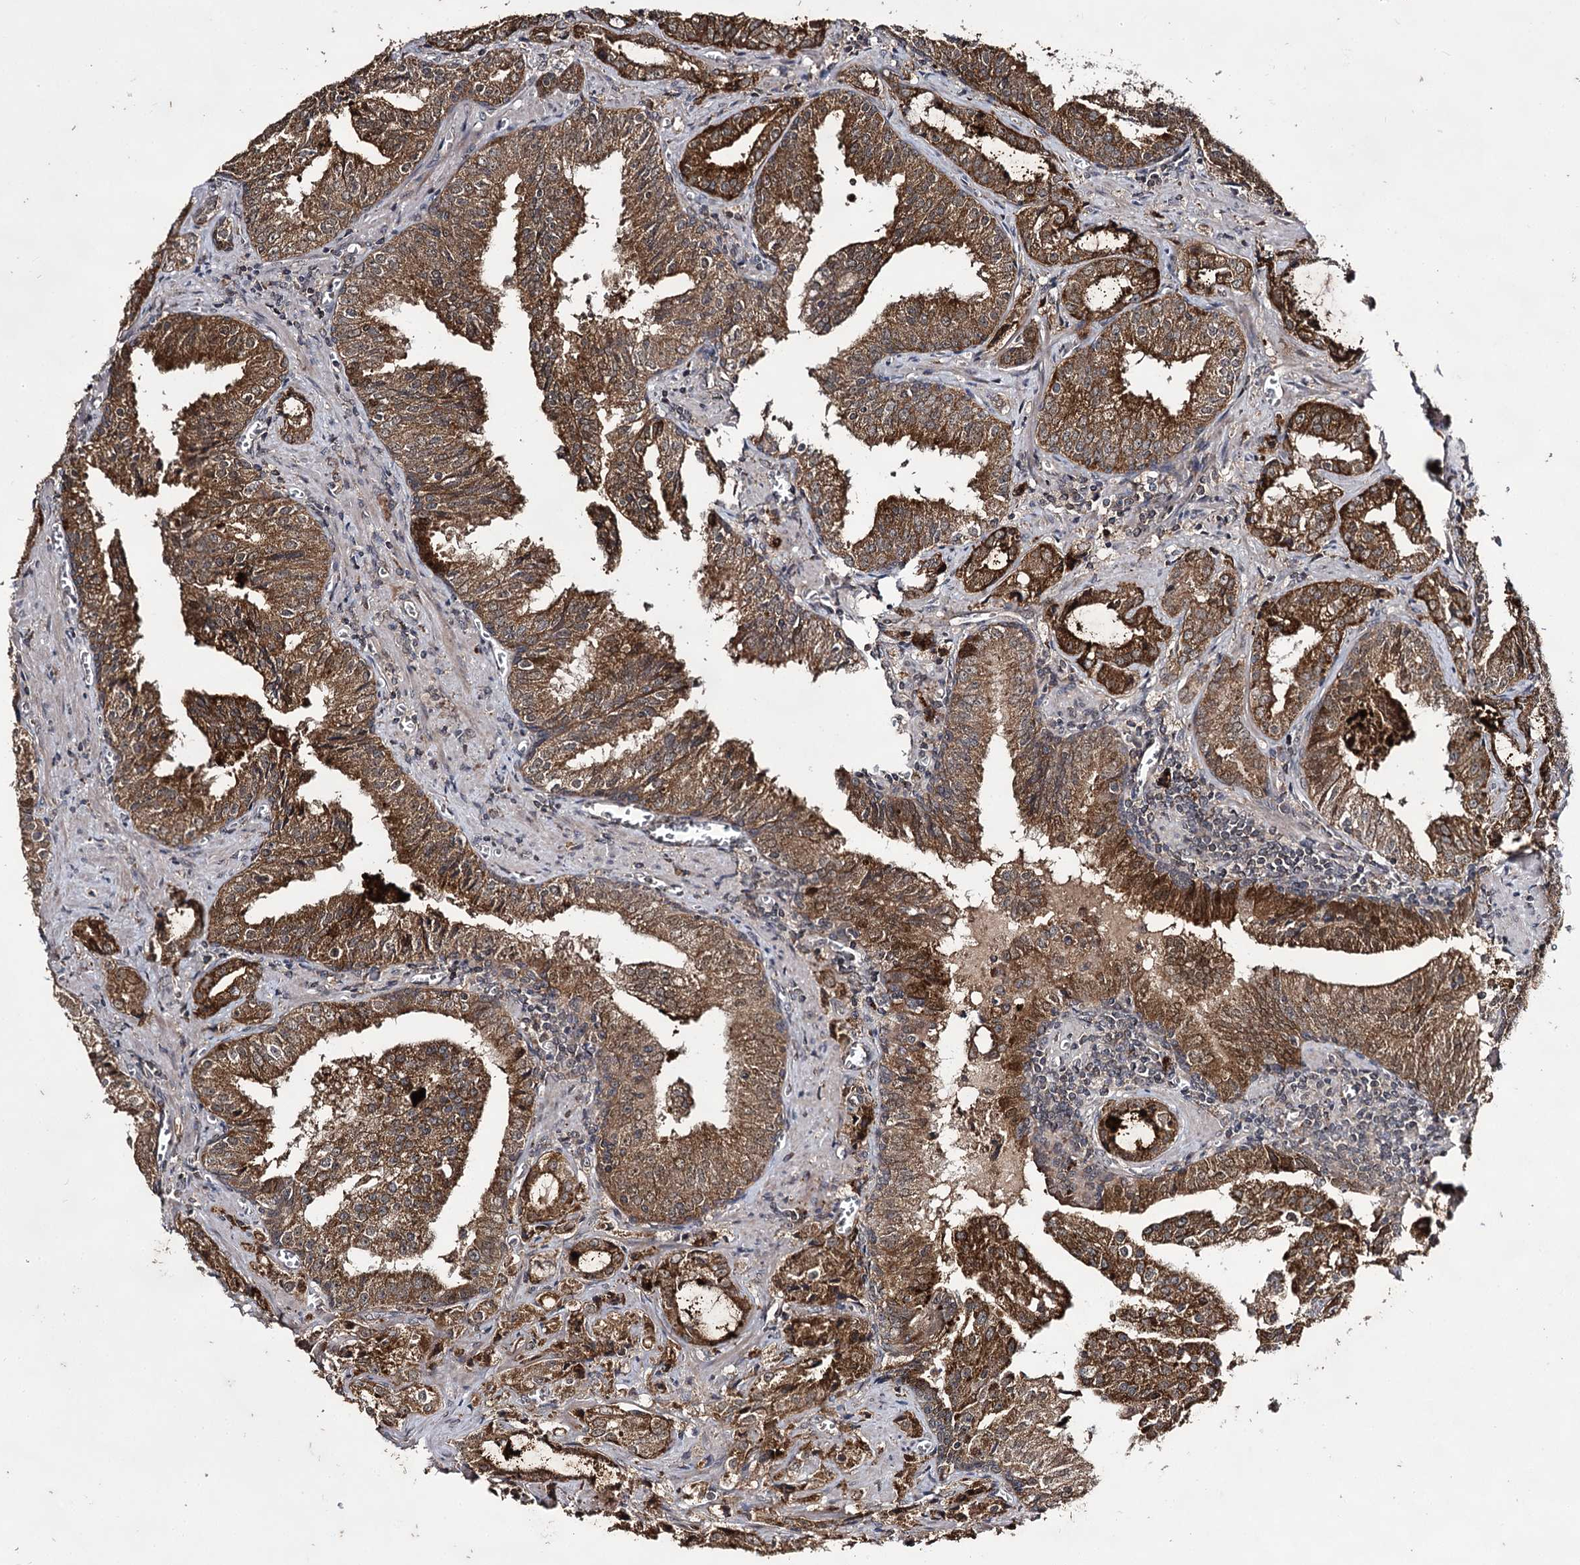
{"staining": {"intensity": "moderate", "quantity": "25%-75%", "location": "cytoplasmic/membranous"}, "tissue": "prostate cancer", "cell_type": "Tumor cells", "image_type": "cancer", "snomed": [{"axis": "morphology", "description": "Adenocarcinoma, High grade"}, {"axis": "topography", "description": "Prostate"}], "caption": "Immunohistochemistry (IHC) histopathology image of neoplastic tissue: human high-grade adenocarcinoma (prostate) stained using immunohistochemistry exhibits medium levels of moderate protein expression localized specifically in the cytoplasmic/membranous of tumor cells, appearing as a cytoplasmic/membranous brown color.", "gene": "ACTR6", "patient": {"sex": "male", "age": 68}}